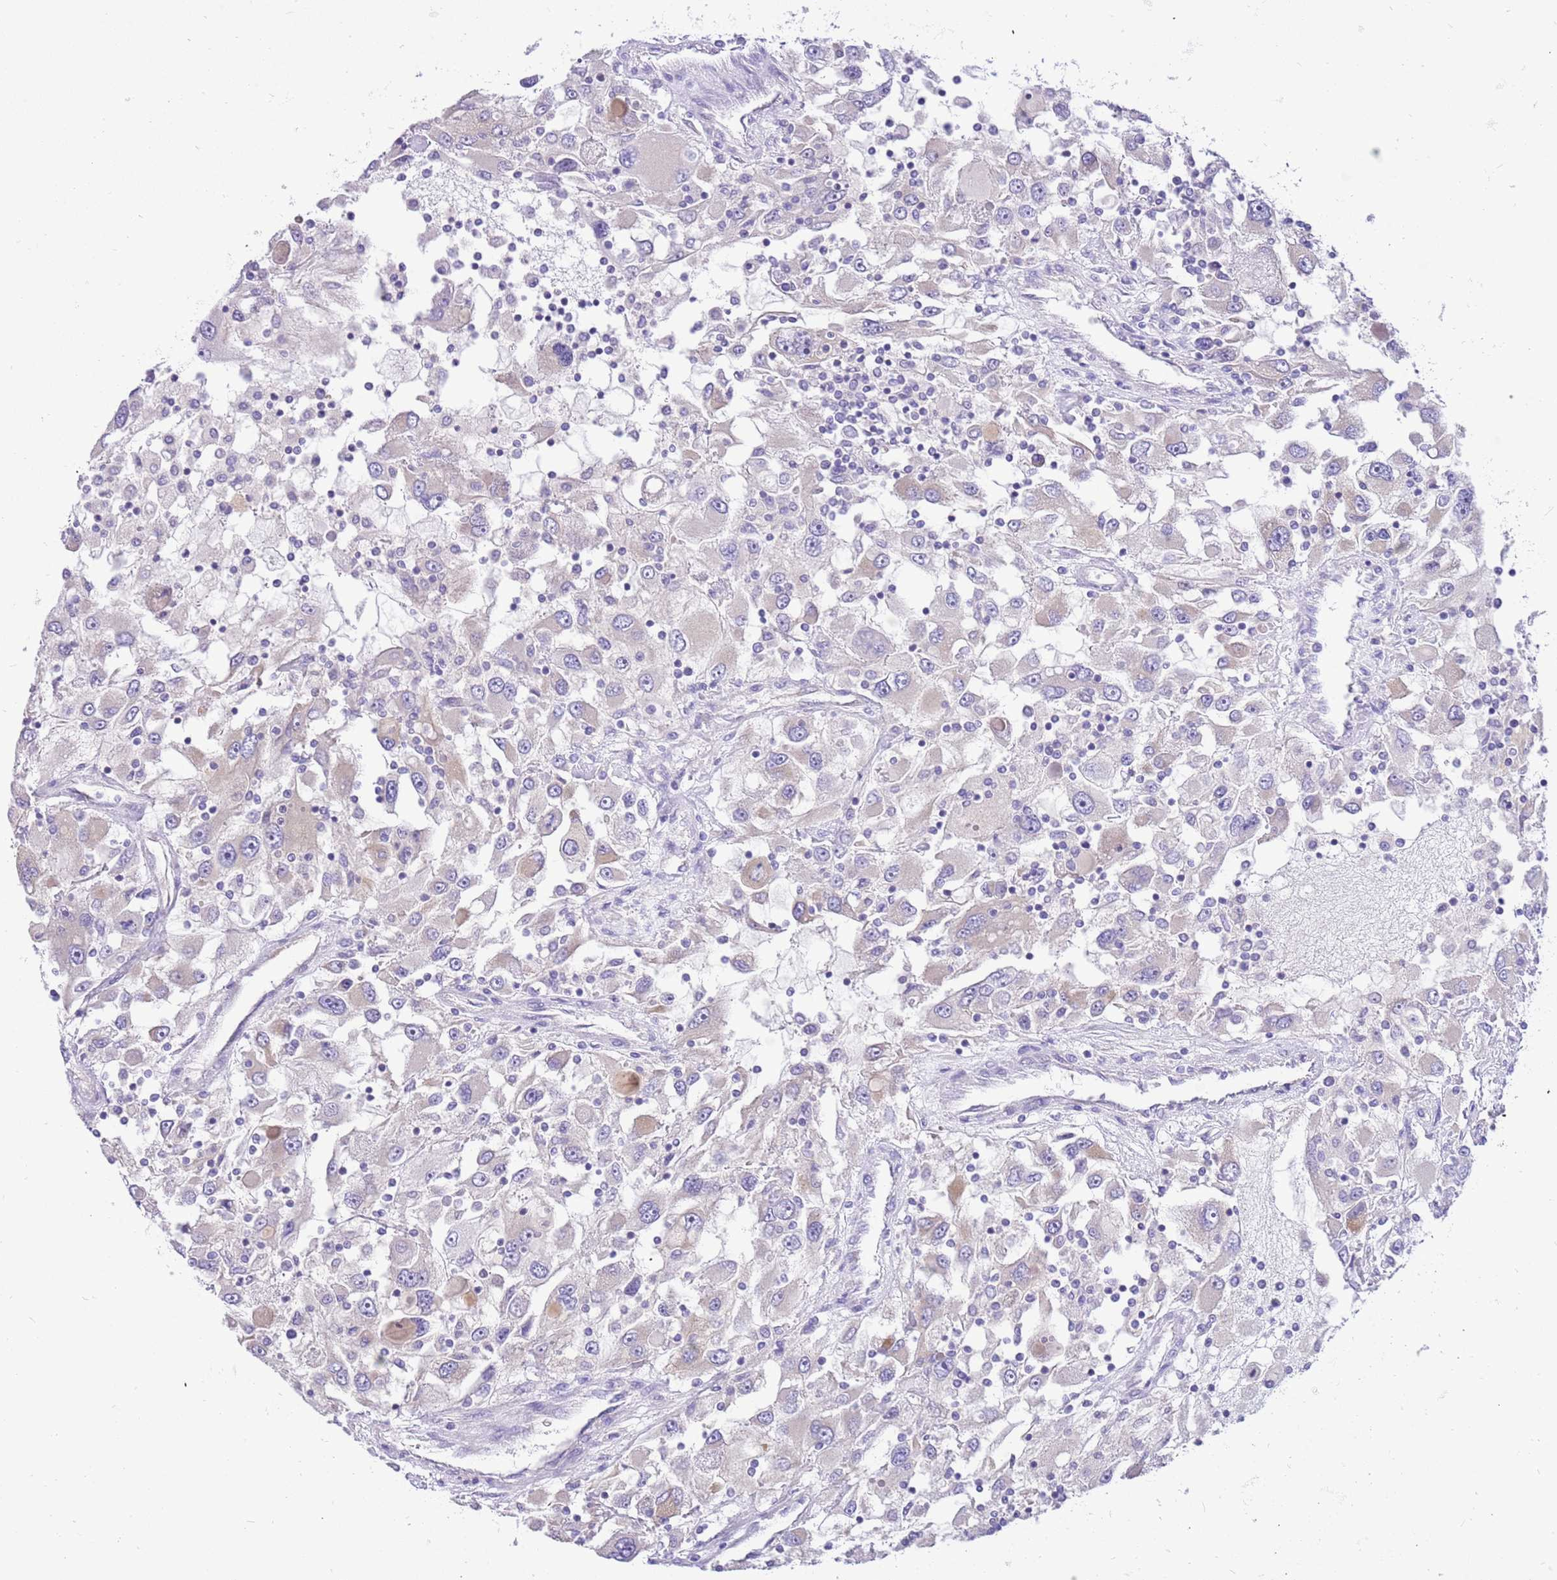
{"staining": {"intensity": "negative", "quantity": "none", "location": "none"}, "tissue": "renal cancer", "cell_type": "Tumor cells", "image_type": "cancer", "snomed": [{"axis": "morphology", "description": "Adenocarcinoma, NOS"}, {"axis": "topography", "description": "Kidney"}], "caption": "Immunohistochemistry (IHC) of renal cancer shows no positivity in tumor cells.", "gene": "GLCE", "patient": {"sex": "female", "age": 52}}